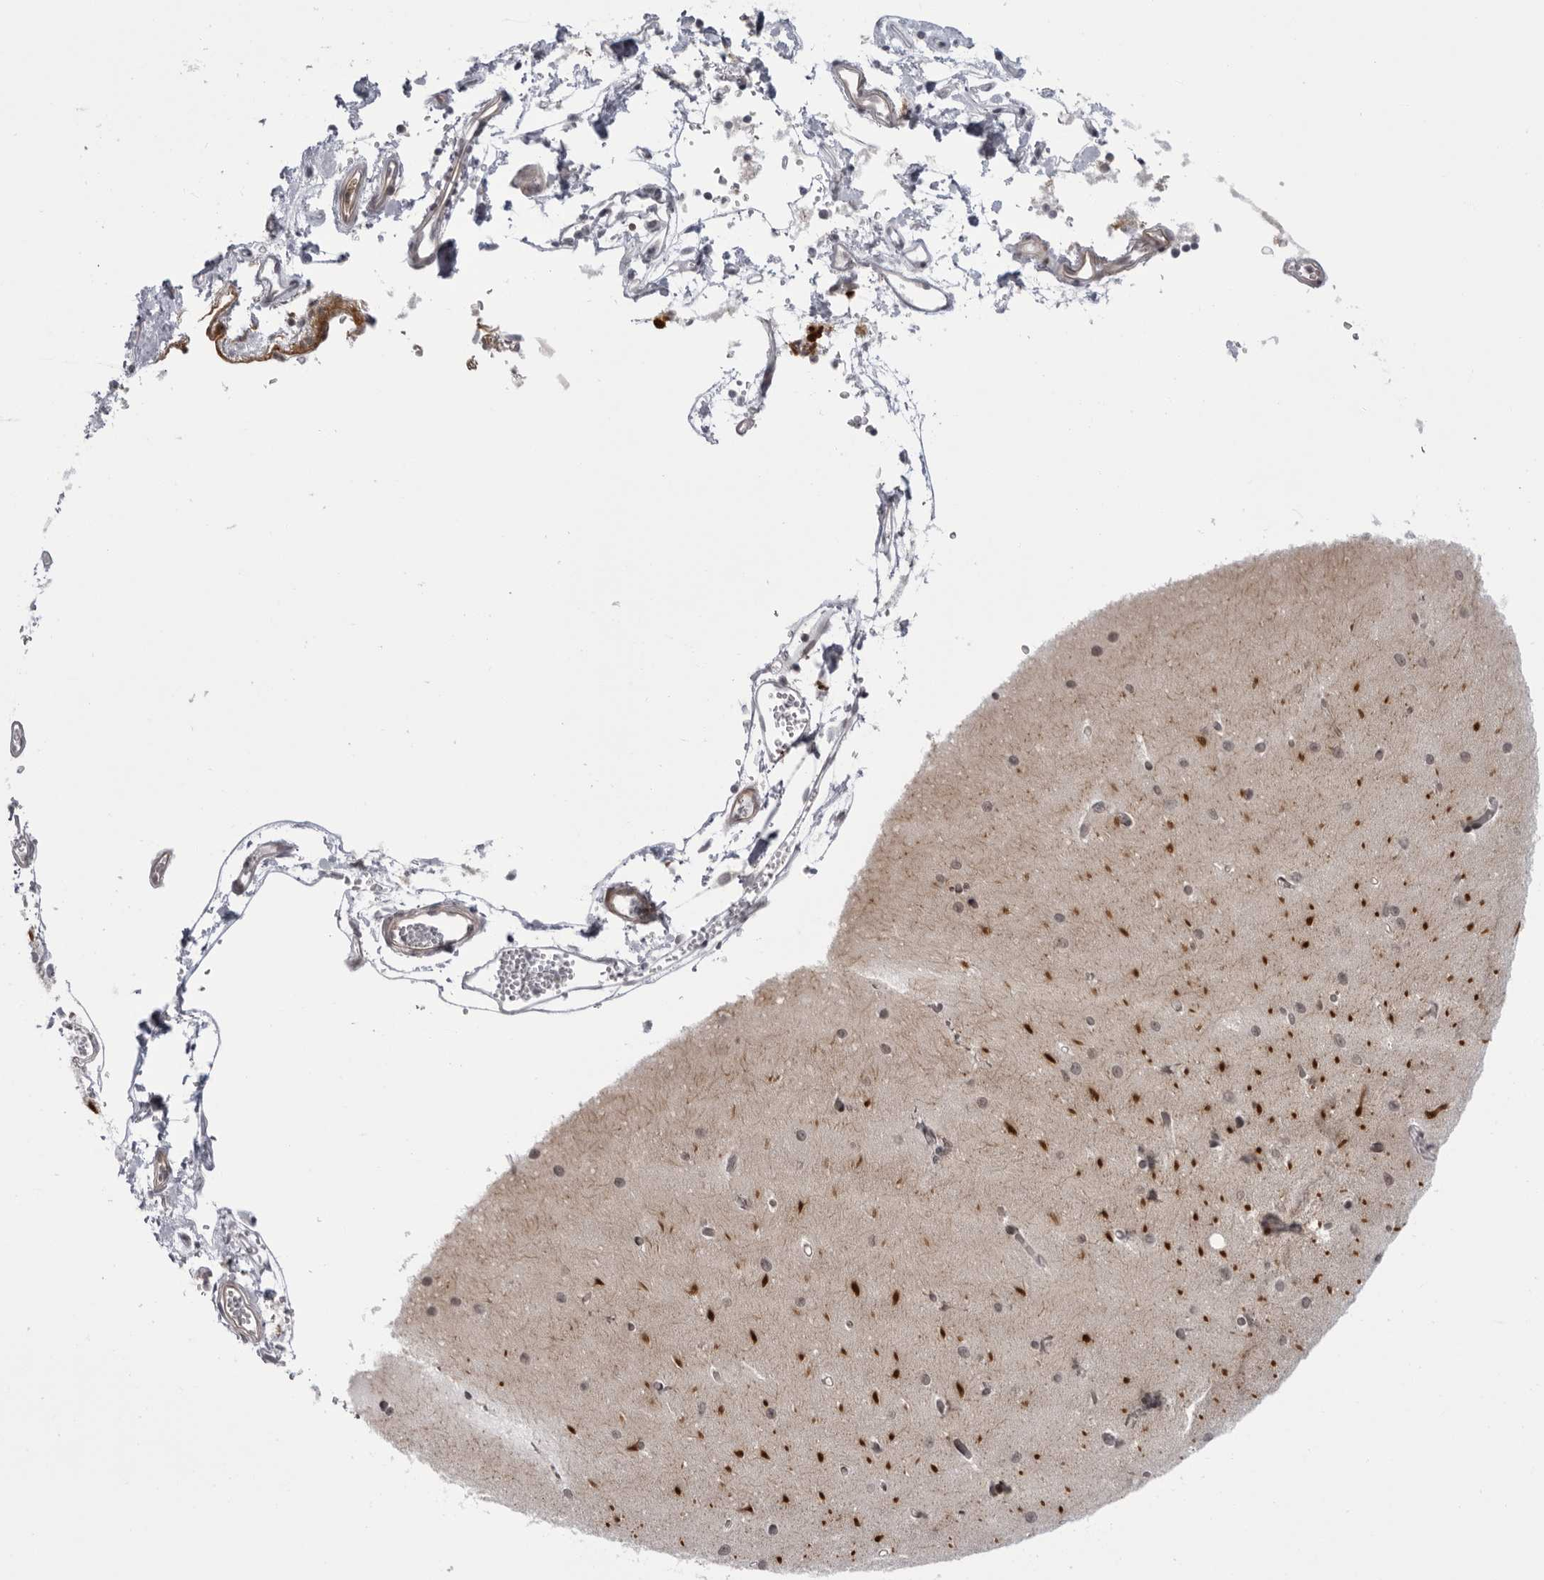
{"staining": {"intensity": "negative", "quantity": "none", "location": "none"}, "tissue": "cerebellum", "cell_type": "Cells in granular layer", "image_type": "normal", "snomed": [{"axis": "morphology", "description": "Normal tissue, NOS"}, {"axis": "topography", "description": "Cerebellum"}], "caption": "Immunohistochemistry of benign human cerebellum exhibits no positivity in cells in granular layer. The staining is performed using DAB (3,3'-diaminobenzidine) brown chromogen with nuclei counter-stained in using hematoxylin.", "gene": "GCSAML", "patient": {"sex": "male", "age": 37}}